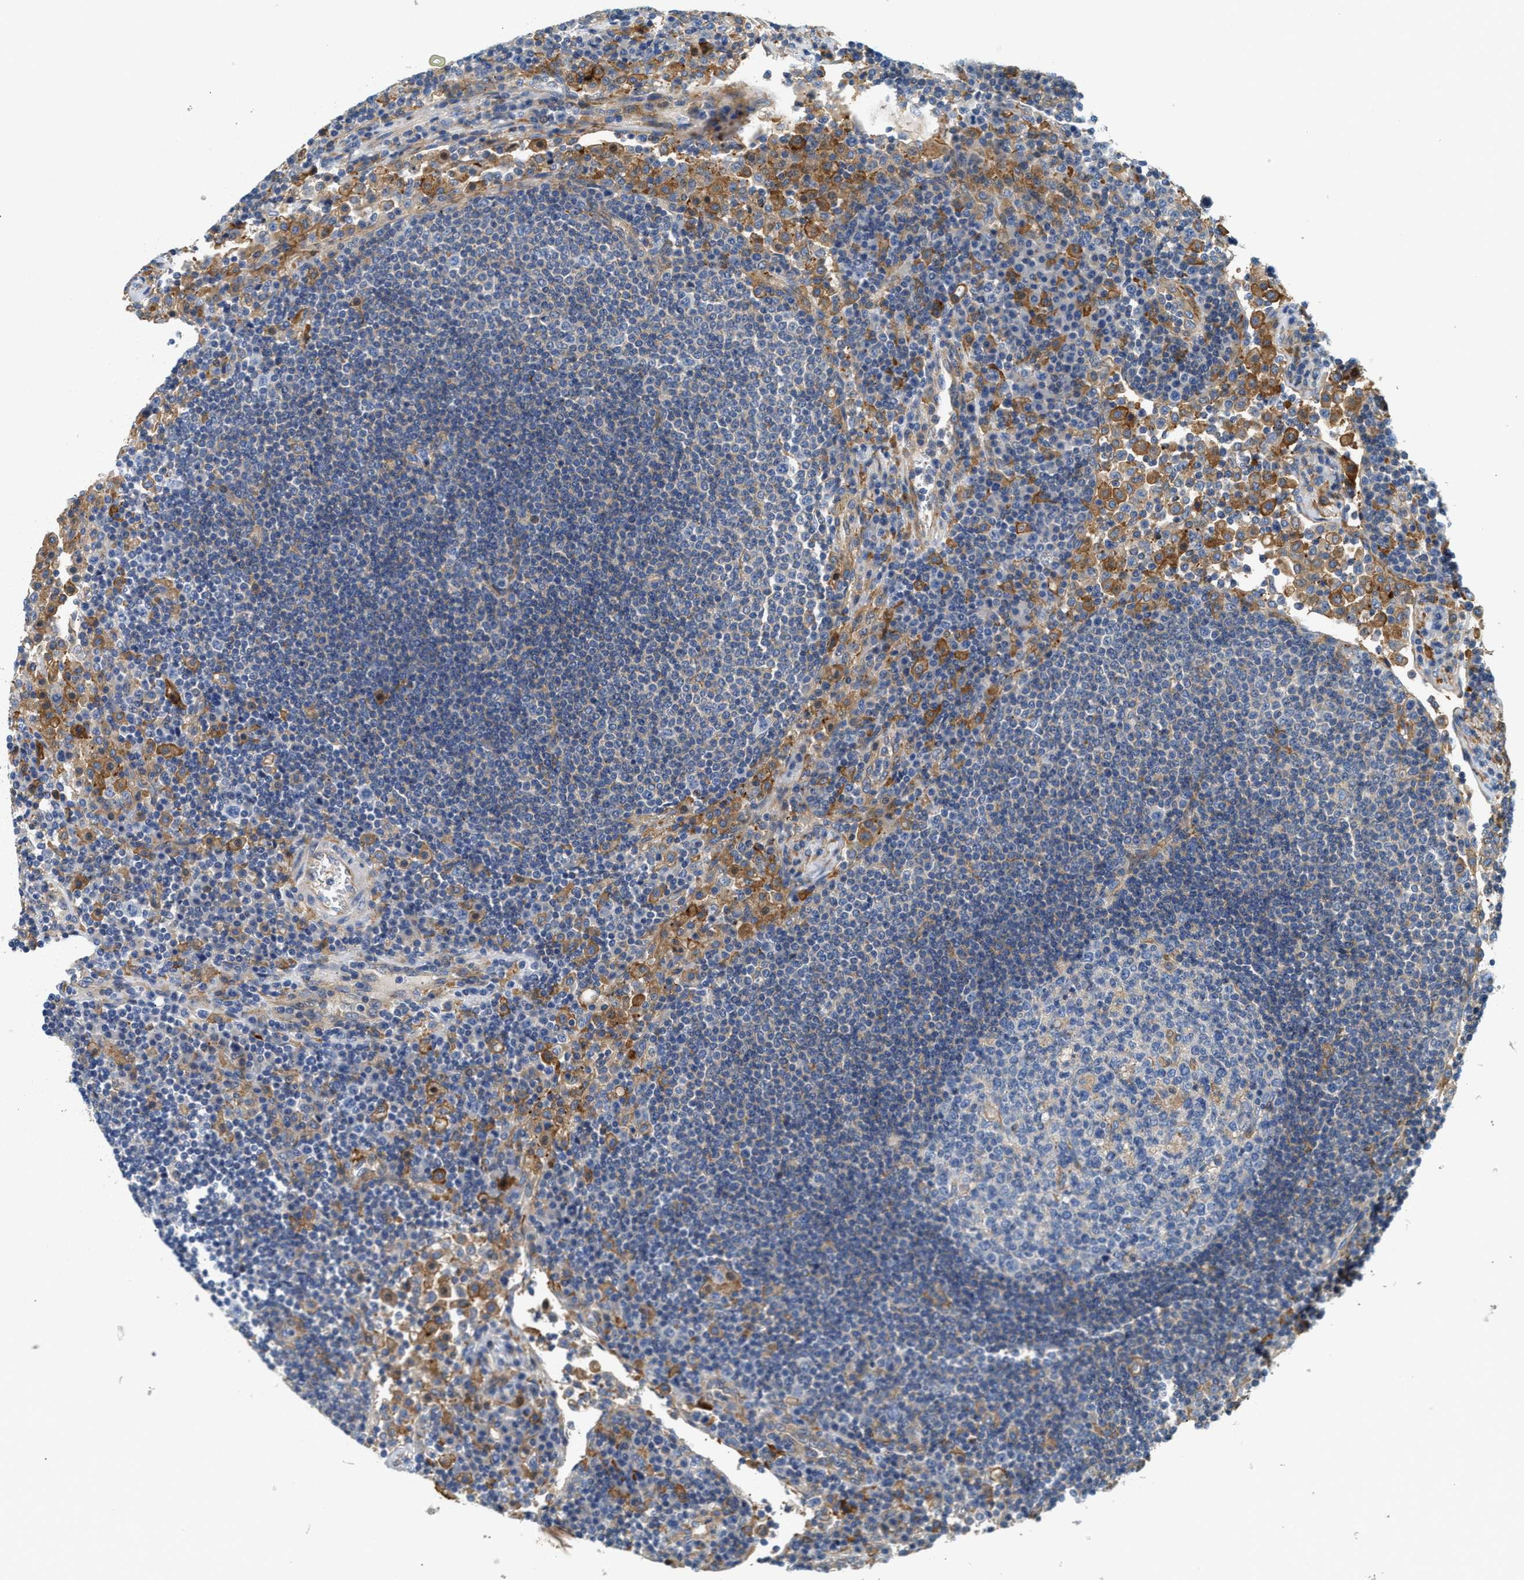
{"staining": {"intensity": "weak", "quantity": "<25%", "location": "cytoplasmic/membranous"}, "tissue": "lymph node", "cell_type": "Germinal center cells", "image_type": "normal", "snomed": [{"axis": "morphology", "description": "Normal tissue, NOS"}, {"axis": "topography", "description": "Lymph node"}], "caption": "This is a histopathology image of IHC staining of normal lymph node, which shows no positivity in germinal center cells.", "gene": "NSUN7", "patient": {"sex": "female", "age": 53}}